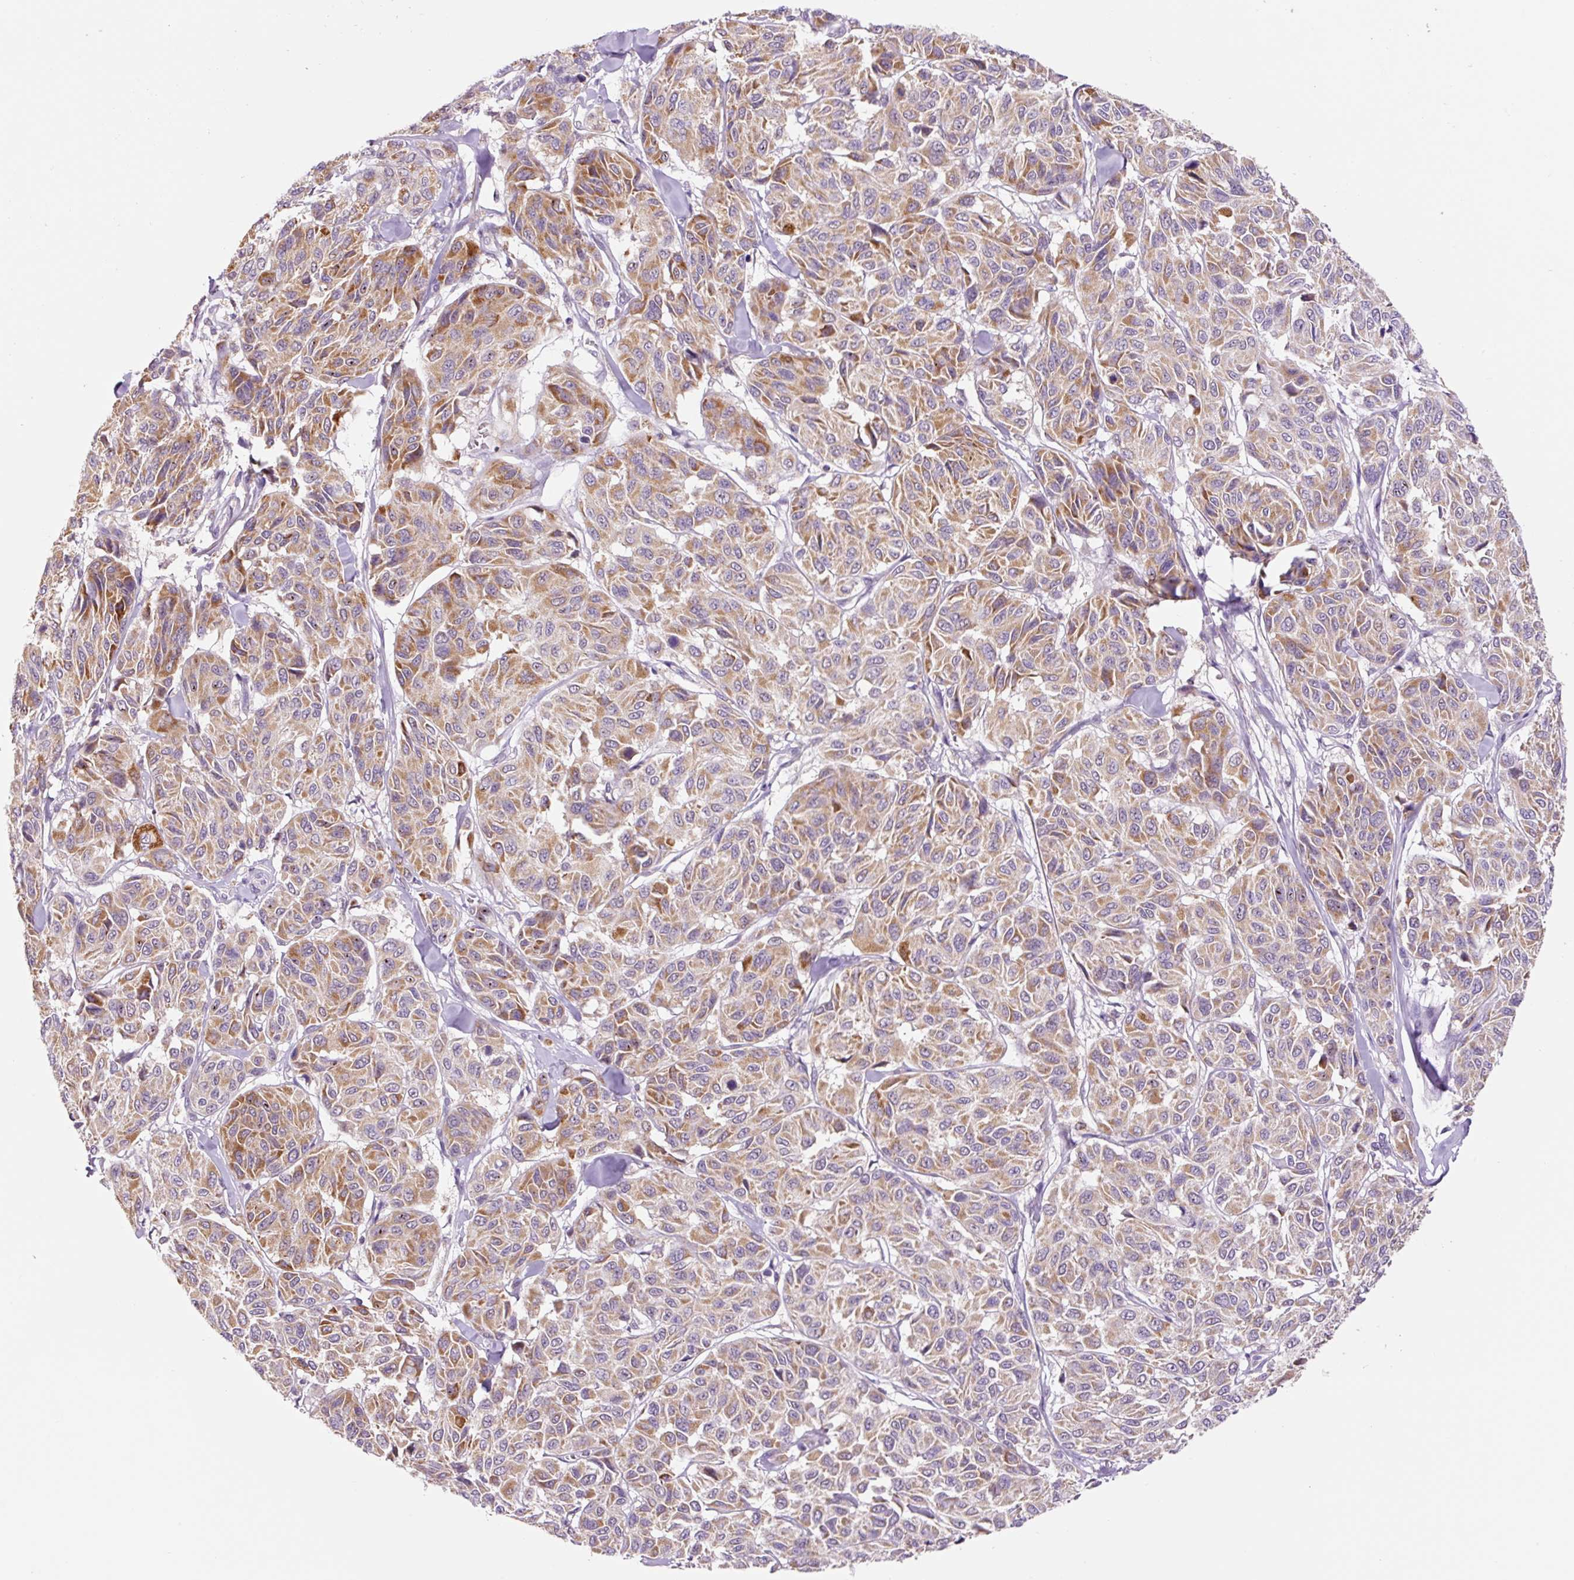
{"staining": {"intensity": "moderate", "quantity": "25%-75%", "location": "cytoplasmic/membranous"}, "tissue": "melanoma", "cell_type": "Tumor cells", "image_type": "cancer", "snomed": [{"axis": "morphology", "description": "Malignant melanoma, NOS"}, {"axis": "topography", "description": "Skin"}], "caption": "Protein staining displays moderate cytoplasmic/membranous positivity in about 25%-75% of tumor cells in melanoma.", "gene": "PCK2", "patient": {"sex": "female", "age": 66}}